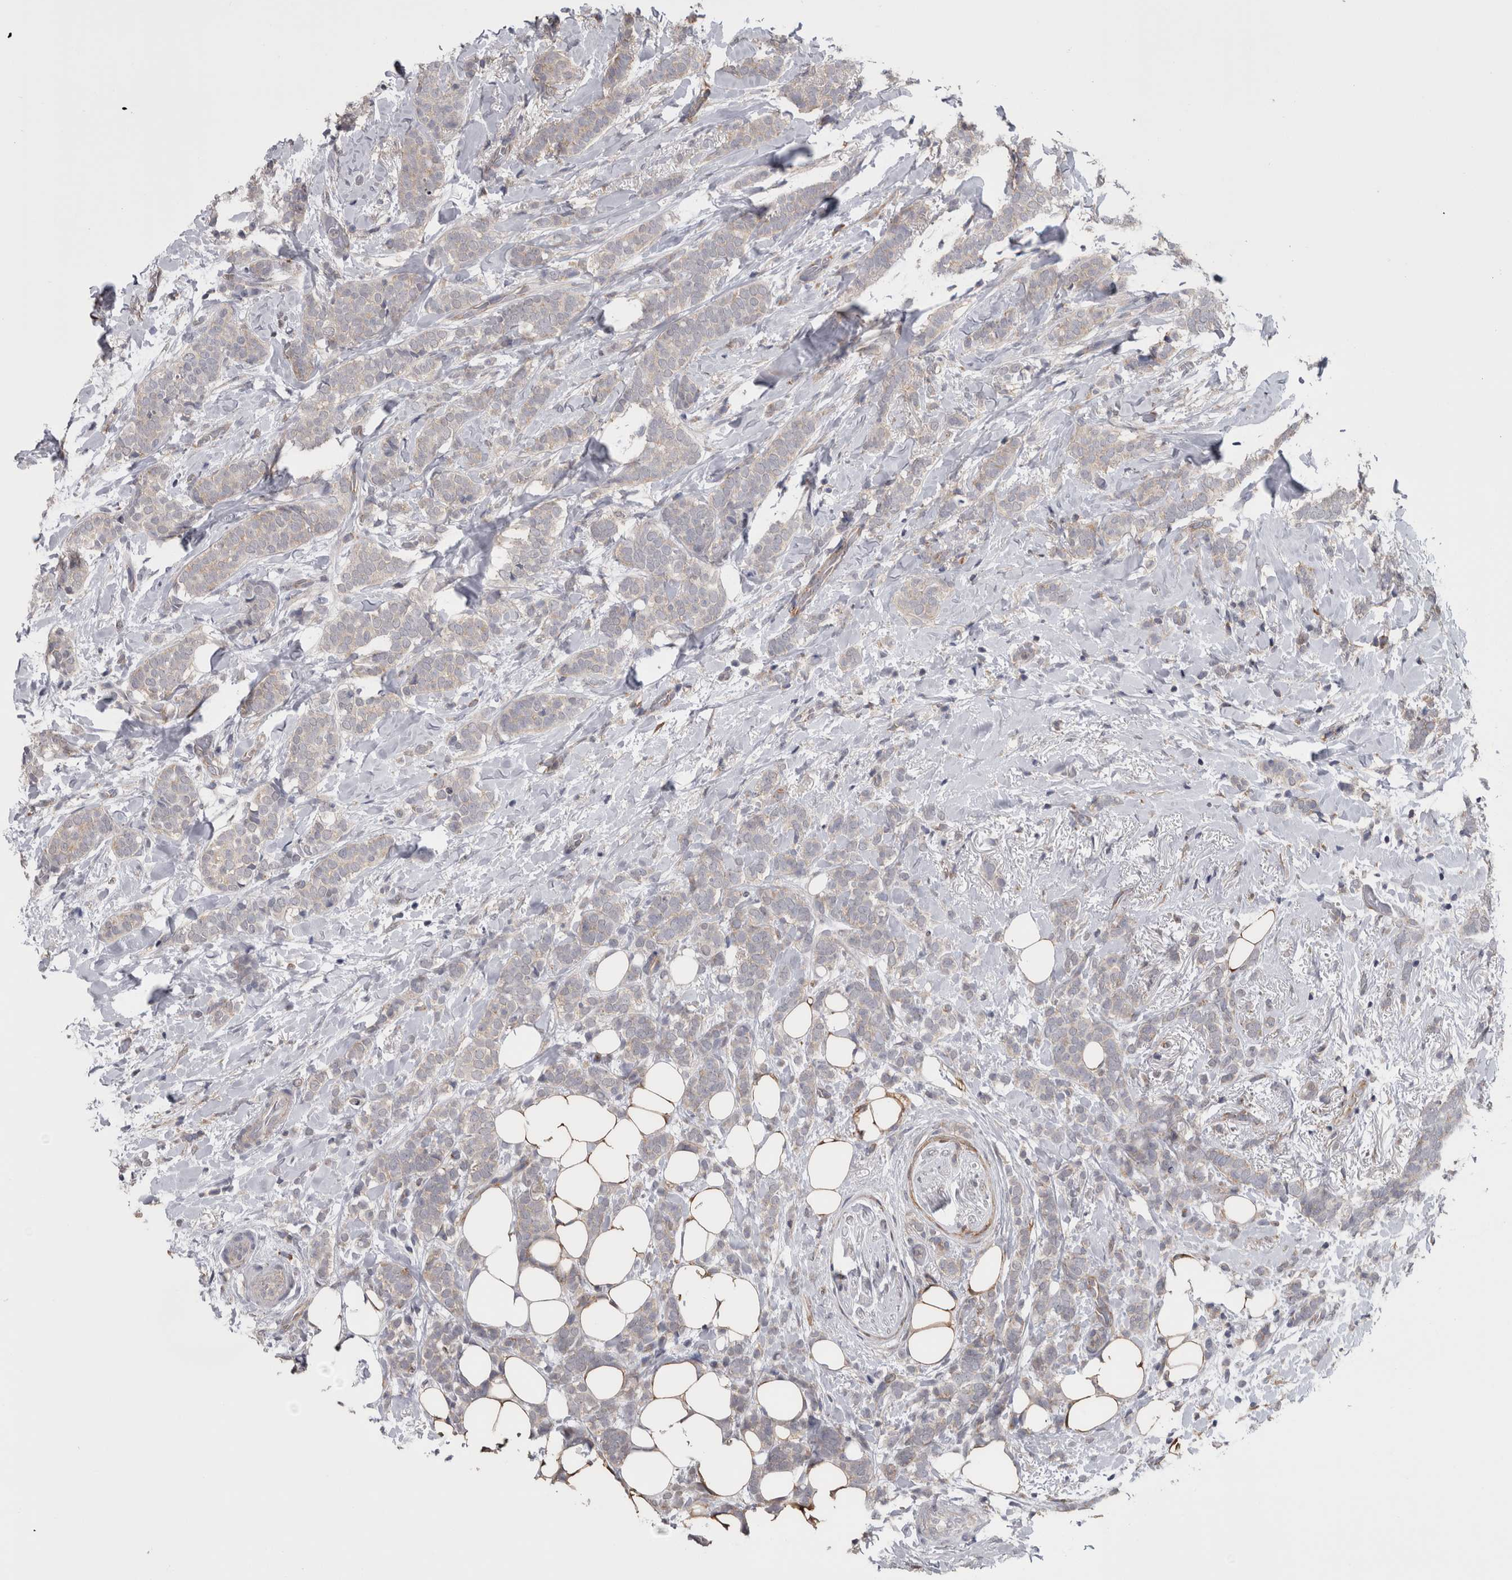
{"staining": {"intensity": "weak", "quantity": "<25%", "location": "cytoplasmic/membranous"}, "tissue": "breast cancer", "cell_type": "Tumor cells", "image_type": "cancer", "snomed": [{"axis": "morphology", "description": "Lobular carcinoma"}, {"axis": "topography", "description": "Breast"}], "caption": "Immunohistochemistry micrograph of neoplastic tissue: human breast lobular carcinoma stained with DAB displays no significant protein staining in tumor cells.", "gene": "DDX6", "patient": {"sex": "female", "age": 50}}